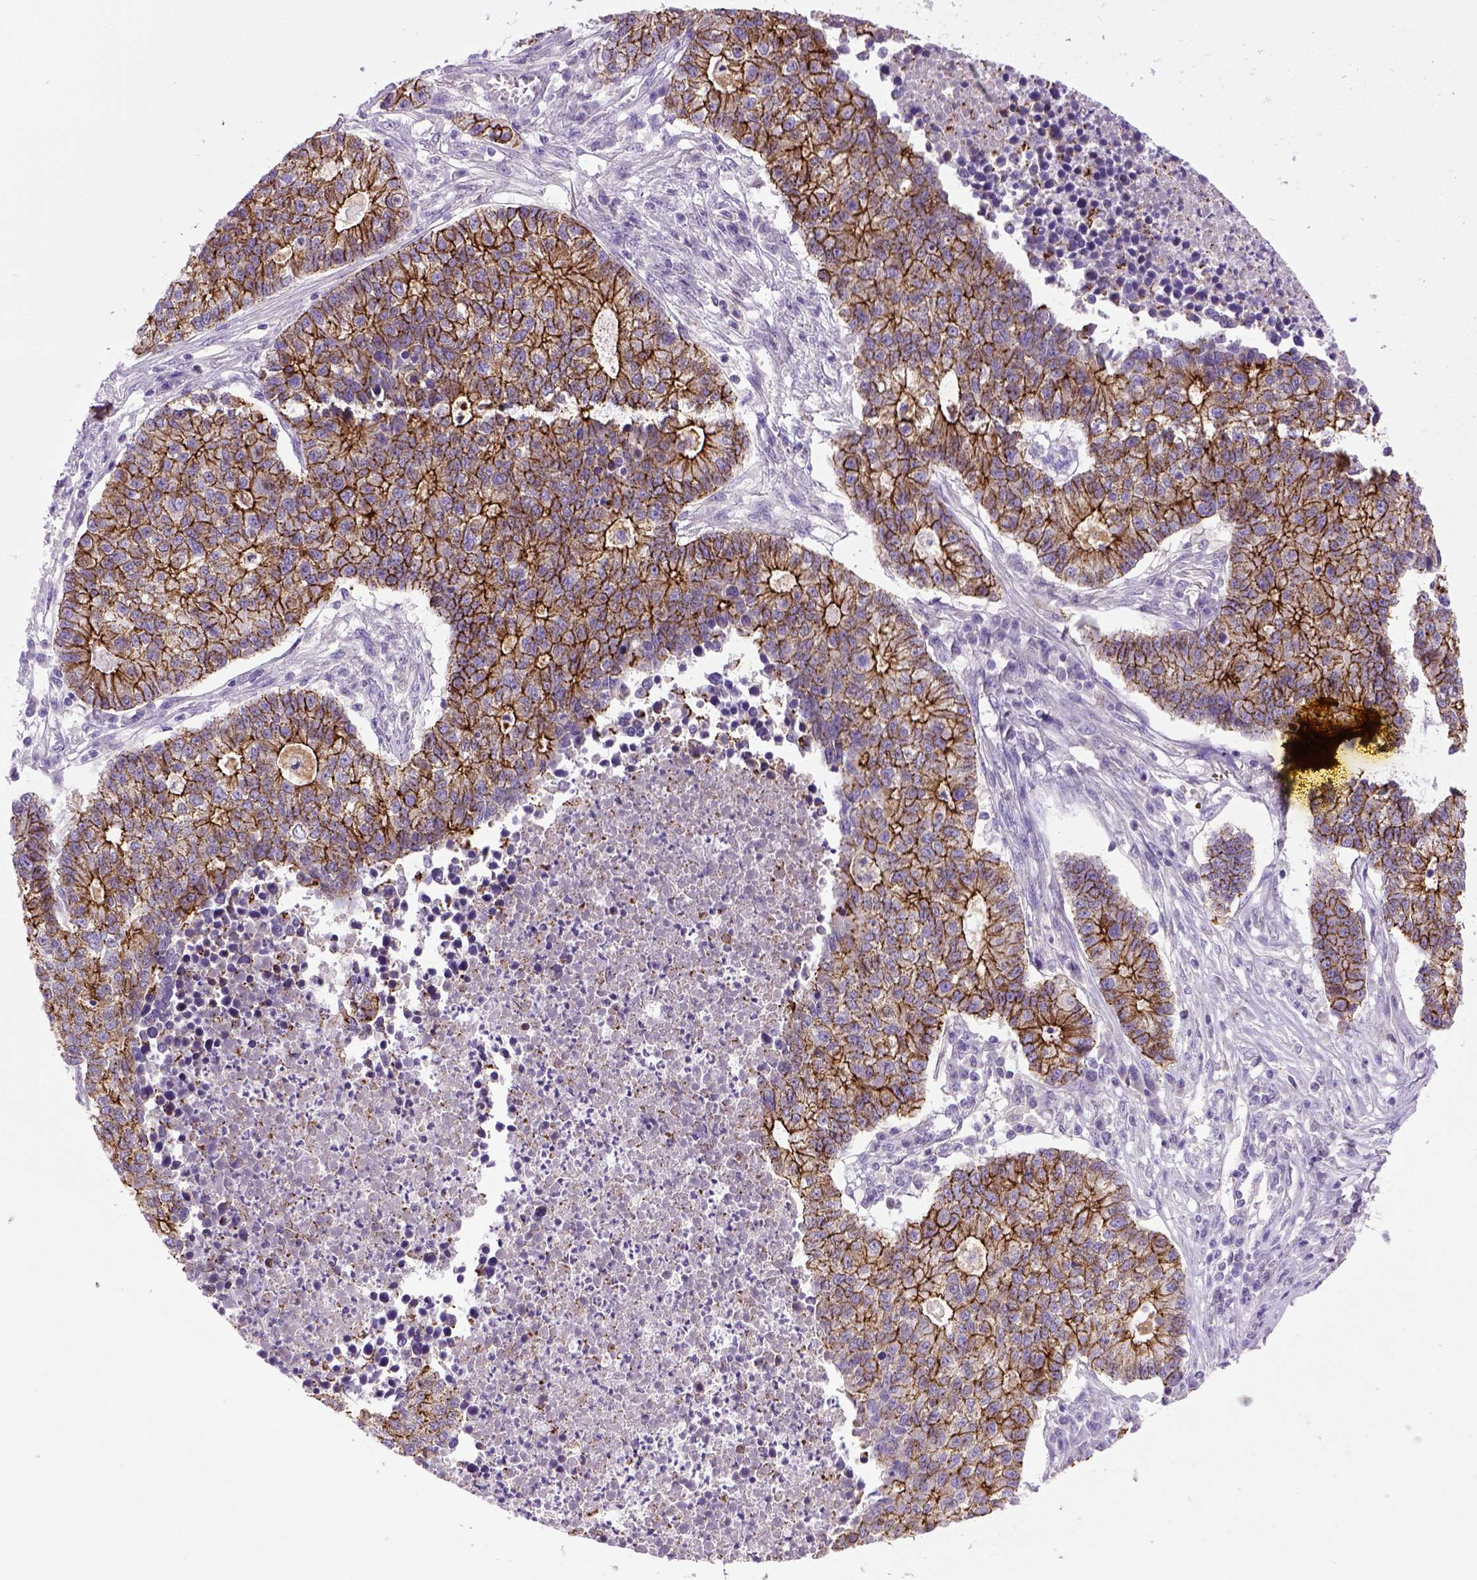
{"staining": {"intensity": "strong", "quantity": ">75%", "location": "cytoplasmic/membranous"}, "tissue": "lung cancer", "cell_type": "Tumor cells", "image_type": "cancer", "snomed": [{"axis": "morphology", "description": "Adenocarcinoma, NOS"}, {"axis": "topography", "description": "Lung"}], "caption": "DAB immunohistochemical staining of lung adenocarcinoma displays strong cytoplasmic/membranous protein staining in about >75% of tumor cells.", "gene": "CDH1", "patient": {"sex": "male", "age": 57}}